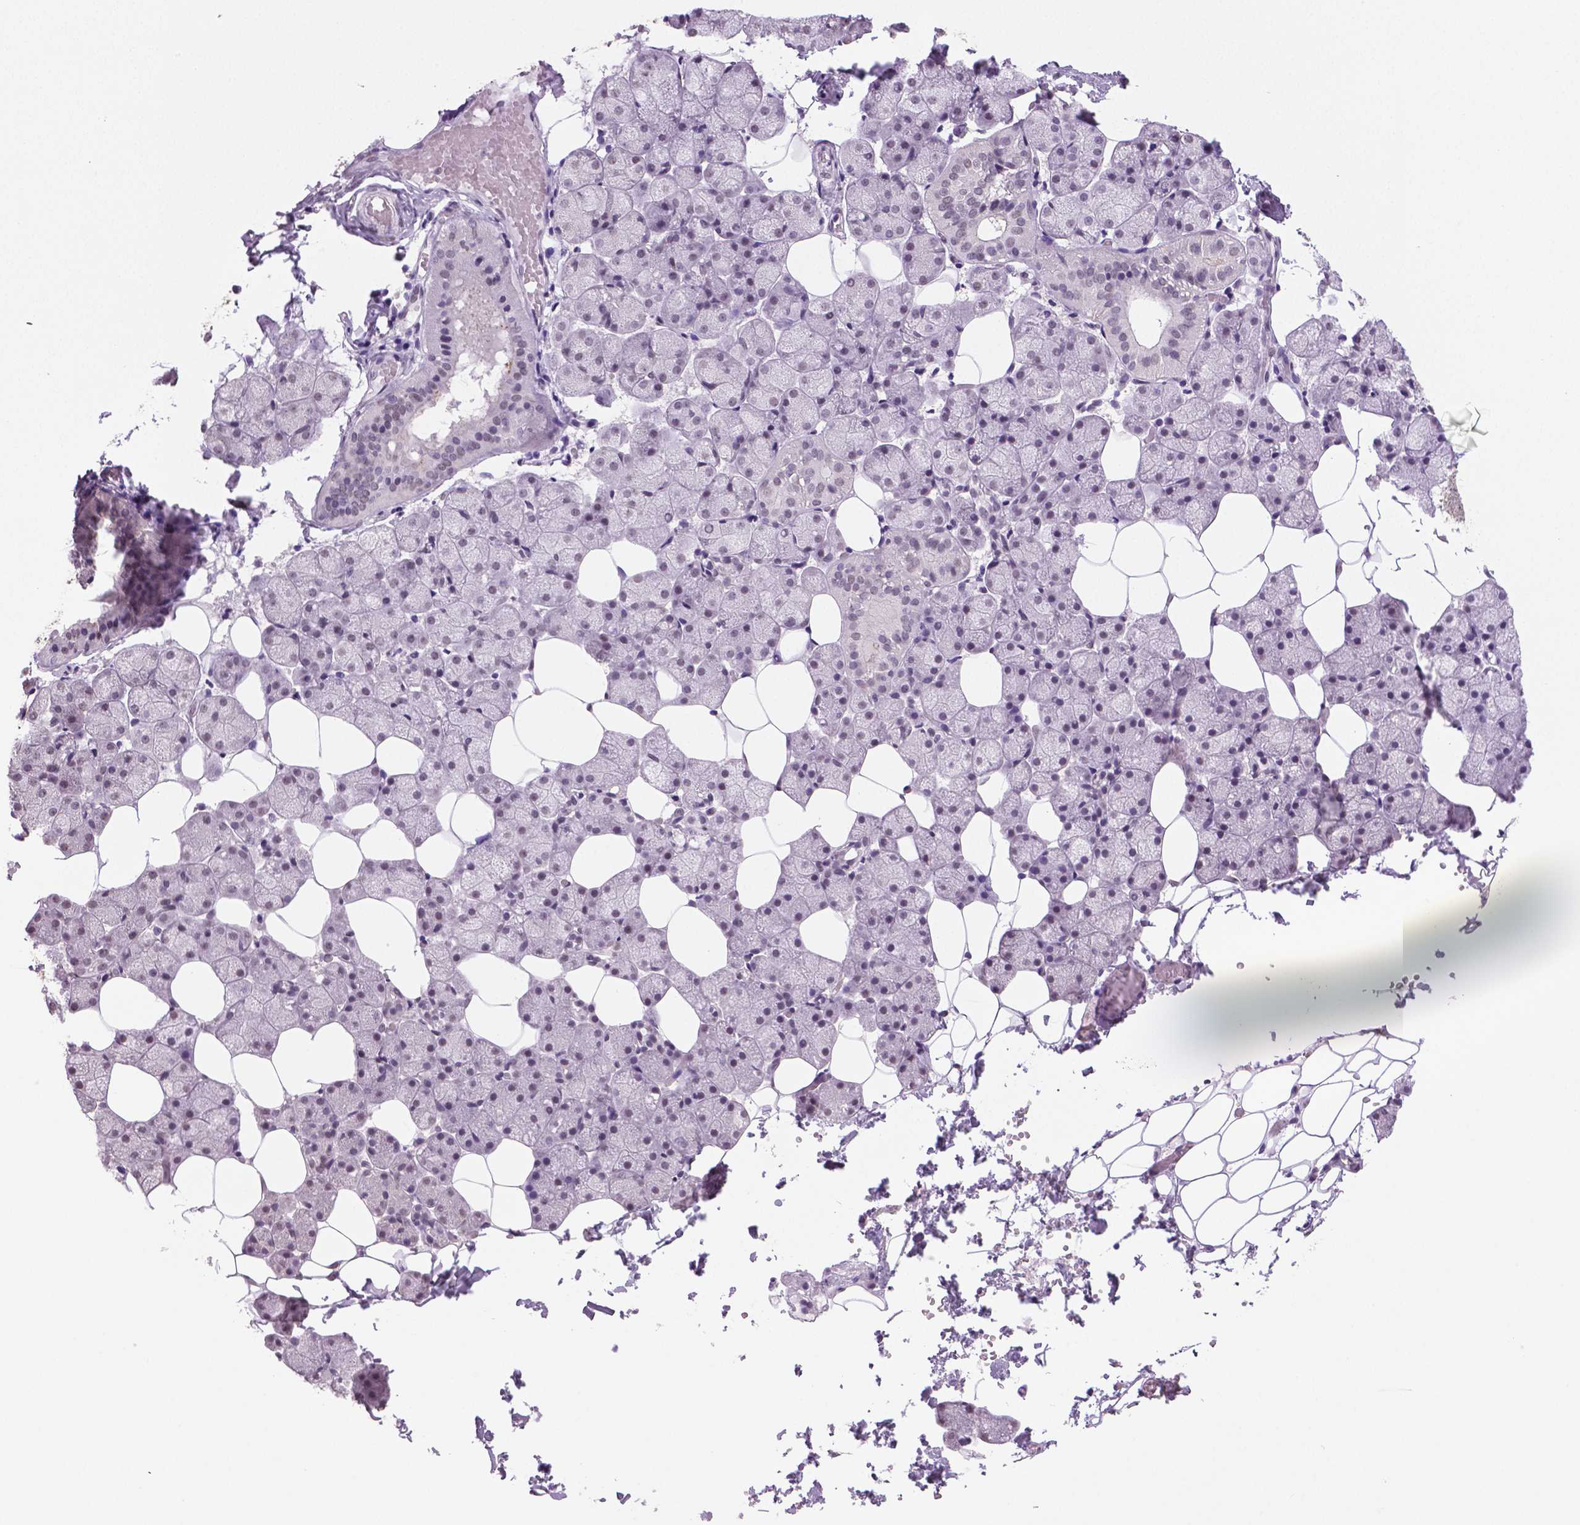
{"staining": {"intensity": "weak", "quantity": "<25%", "location": "nuclear"}, "tissue": "salivary gland", "cell_type": "Glandular cells", "image_type": "normal", "snomed": [{"axis": "morphology", "description": "Normal tissue, NOS"}, {"axis": "topography", "description": "Salivary gland"}], "caption": "A high-resolution photomicrograph shows IHC staining of benign salivary gland, which shows no significant expression in glandular cells.", "gene": "IGF2BP1", "patient": {"sex": "male", "age": 38}}